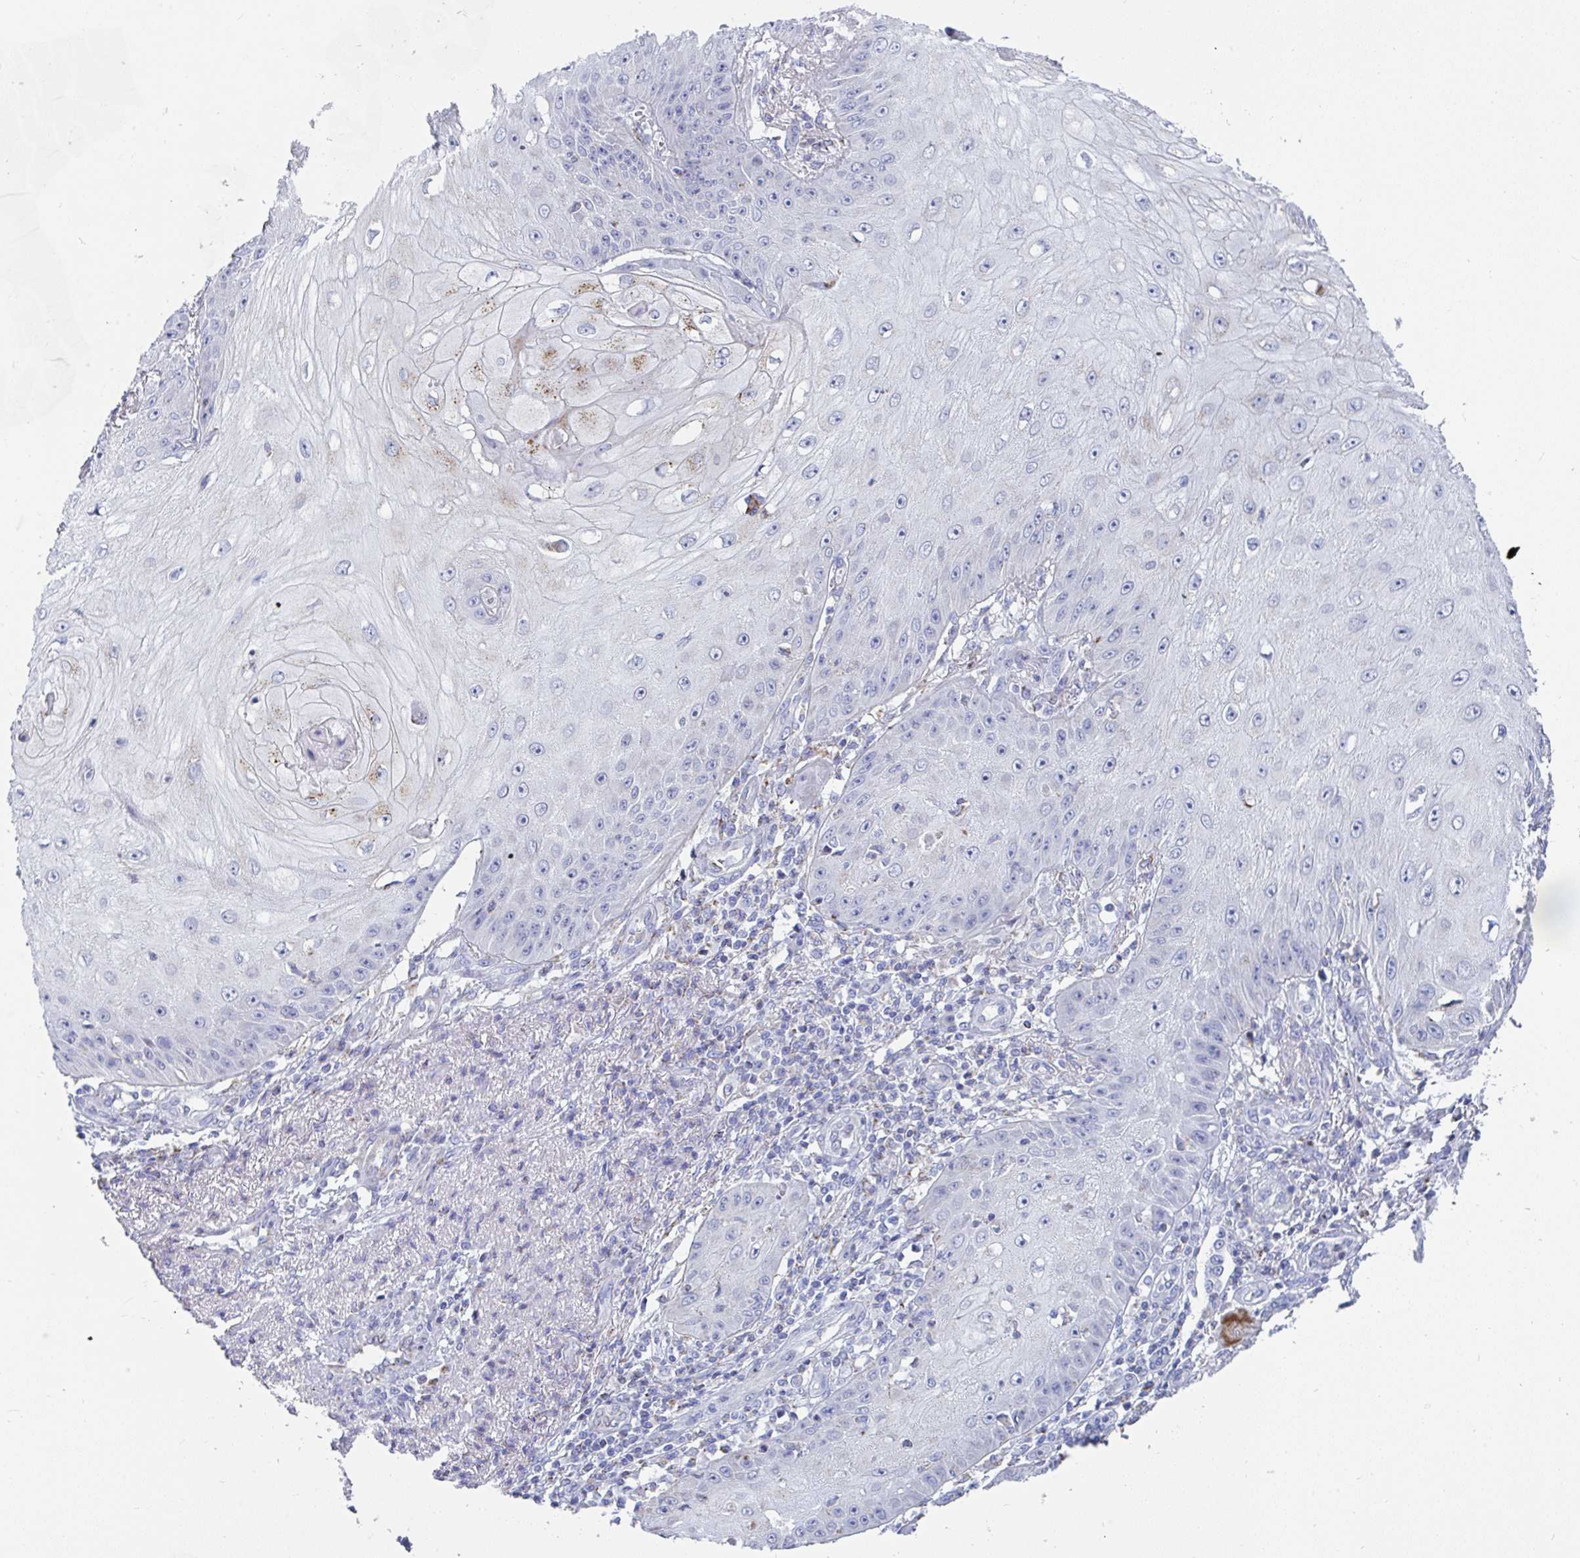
{"staining": {"intensity": "weak", "quantity": "<25%", "location": "cytoplasmic/membranous"}, "tissue": "skin cancer", "cell_type": "Tumor cells", "image_type": "cancer", "snomed": [{"axis": "morphology", "description": "Squamous cell carcinoma, NOS"}, {"axis": "topography", "description": "Skin"}], "caption": "Tumor cells are negative for protein expression in human skin squamous cell carcinoma. (DAB (3,3'-diaminobenzidine) immunohistochemistry visualized using brightfield microscopy, high magnification).", "gene": "MGAM2", "patient": {"sex": "male", "age": 70}}